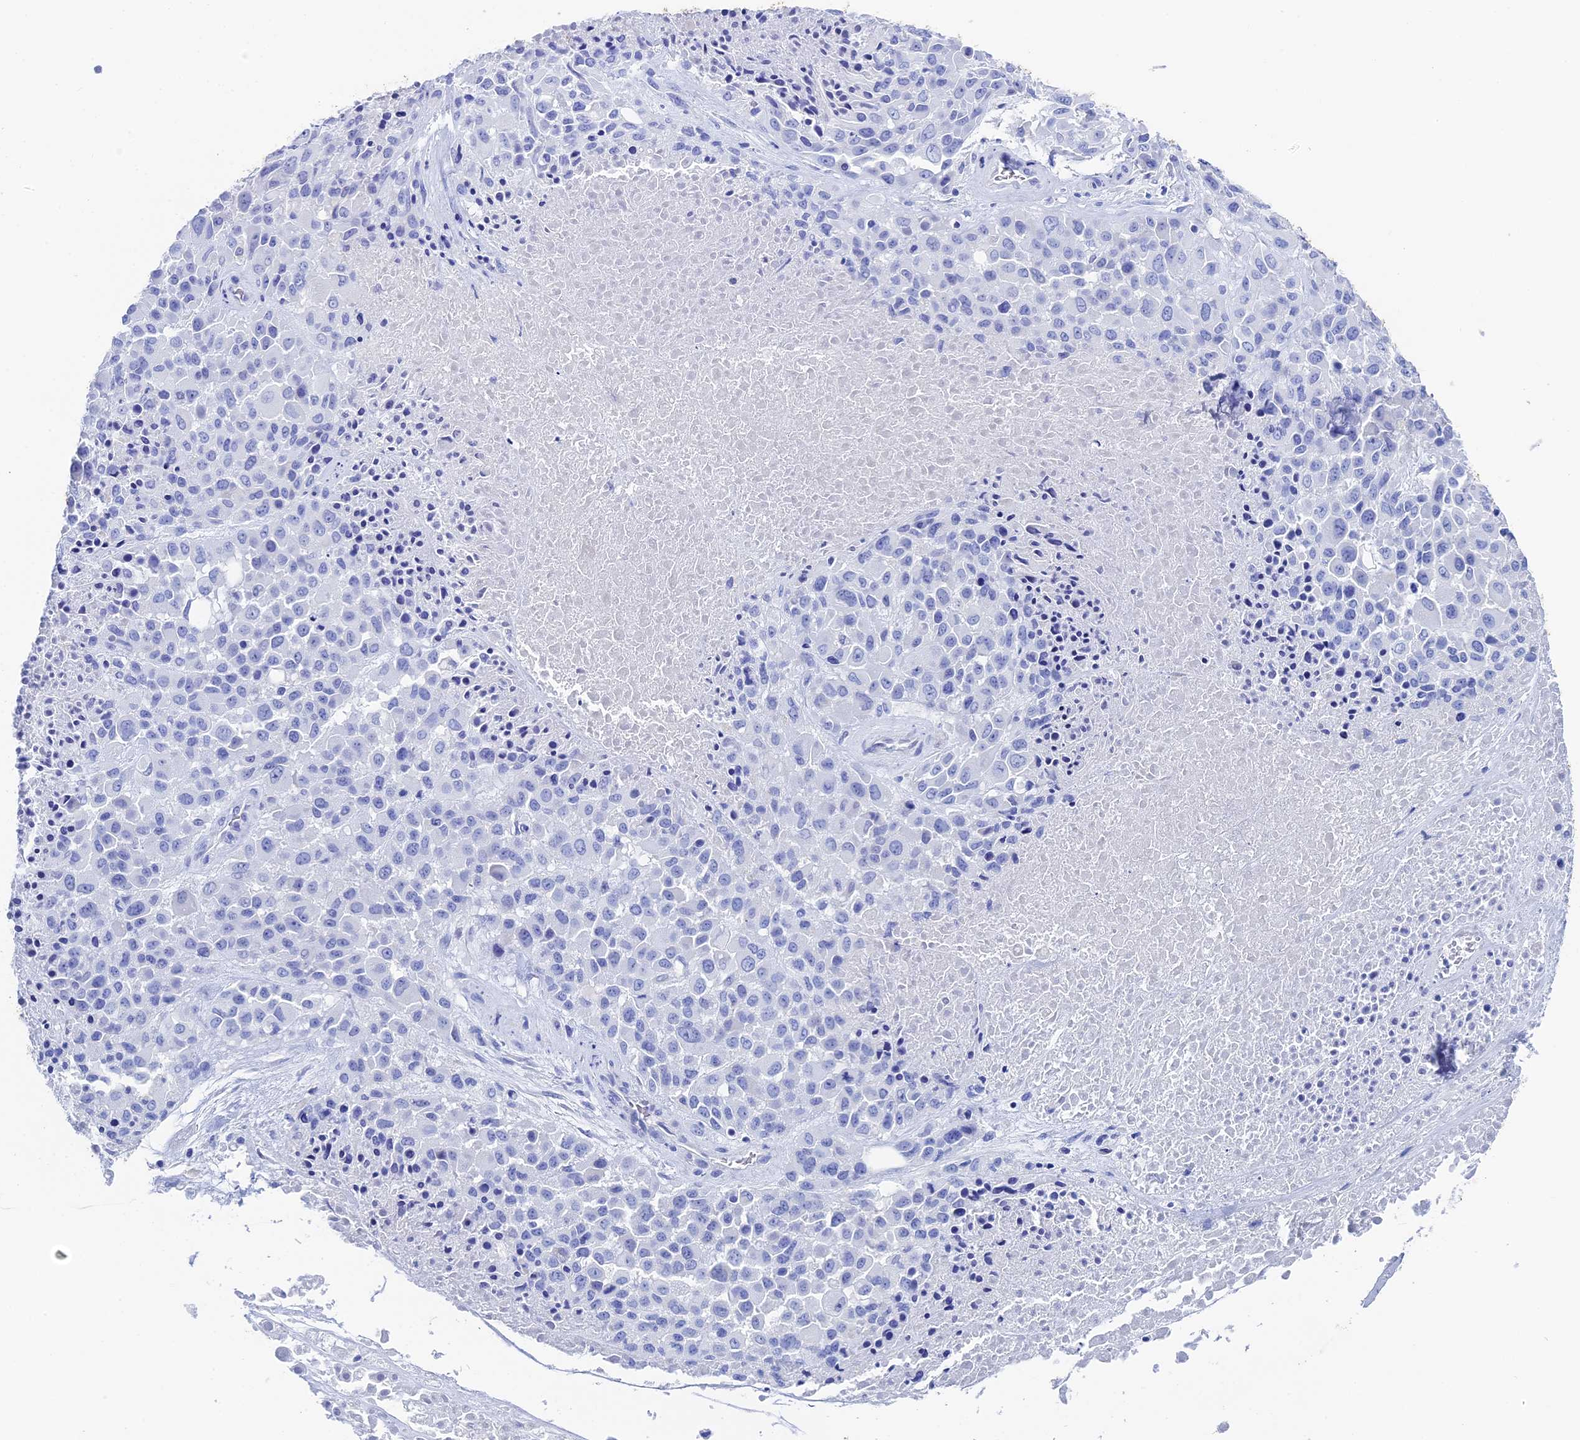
{"staining": {"intensity": "negative", "quantity": "none", "location": "none"}, "tissue": "melanoma", "cell_type": "Tumor cells", "image_type": "cancer", "snomed": [{"axis": "morphology", "description": "Malignant melanoma, Metastatic site"}, {"axis": "topography", "description": "Skin"}], "caption": "Tumor cells show no significant positivity in melanoma.", "gene": "UNC119", "patient": {"sex": "female", "age": 81}}